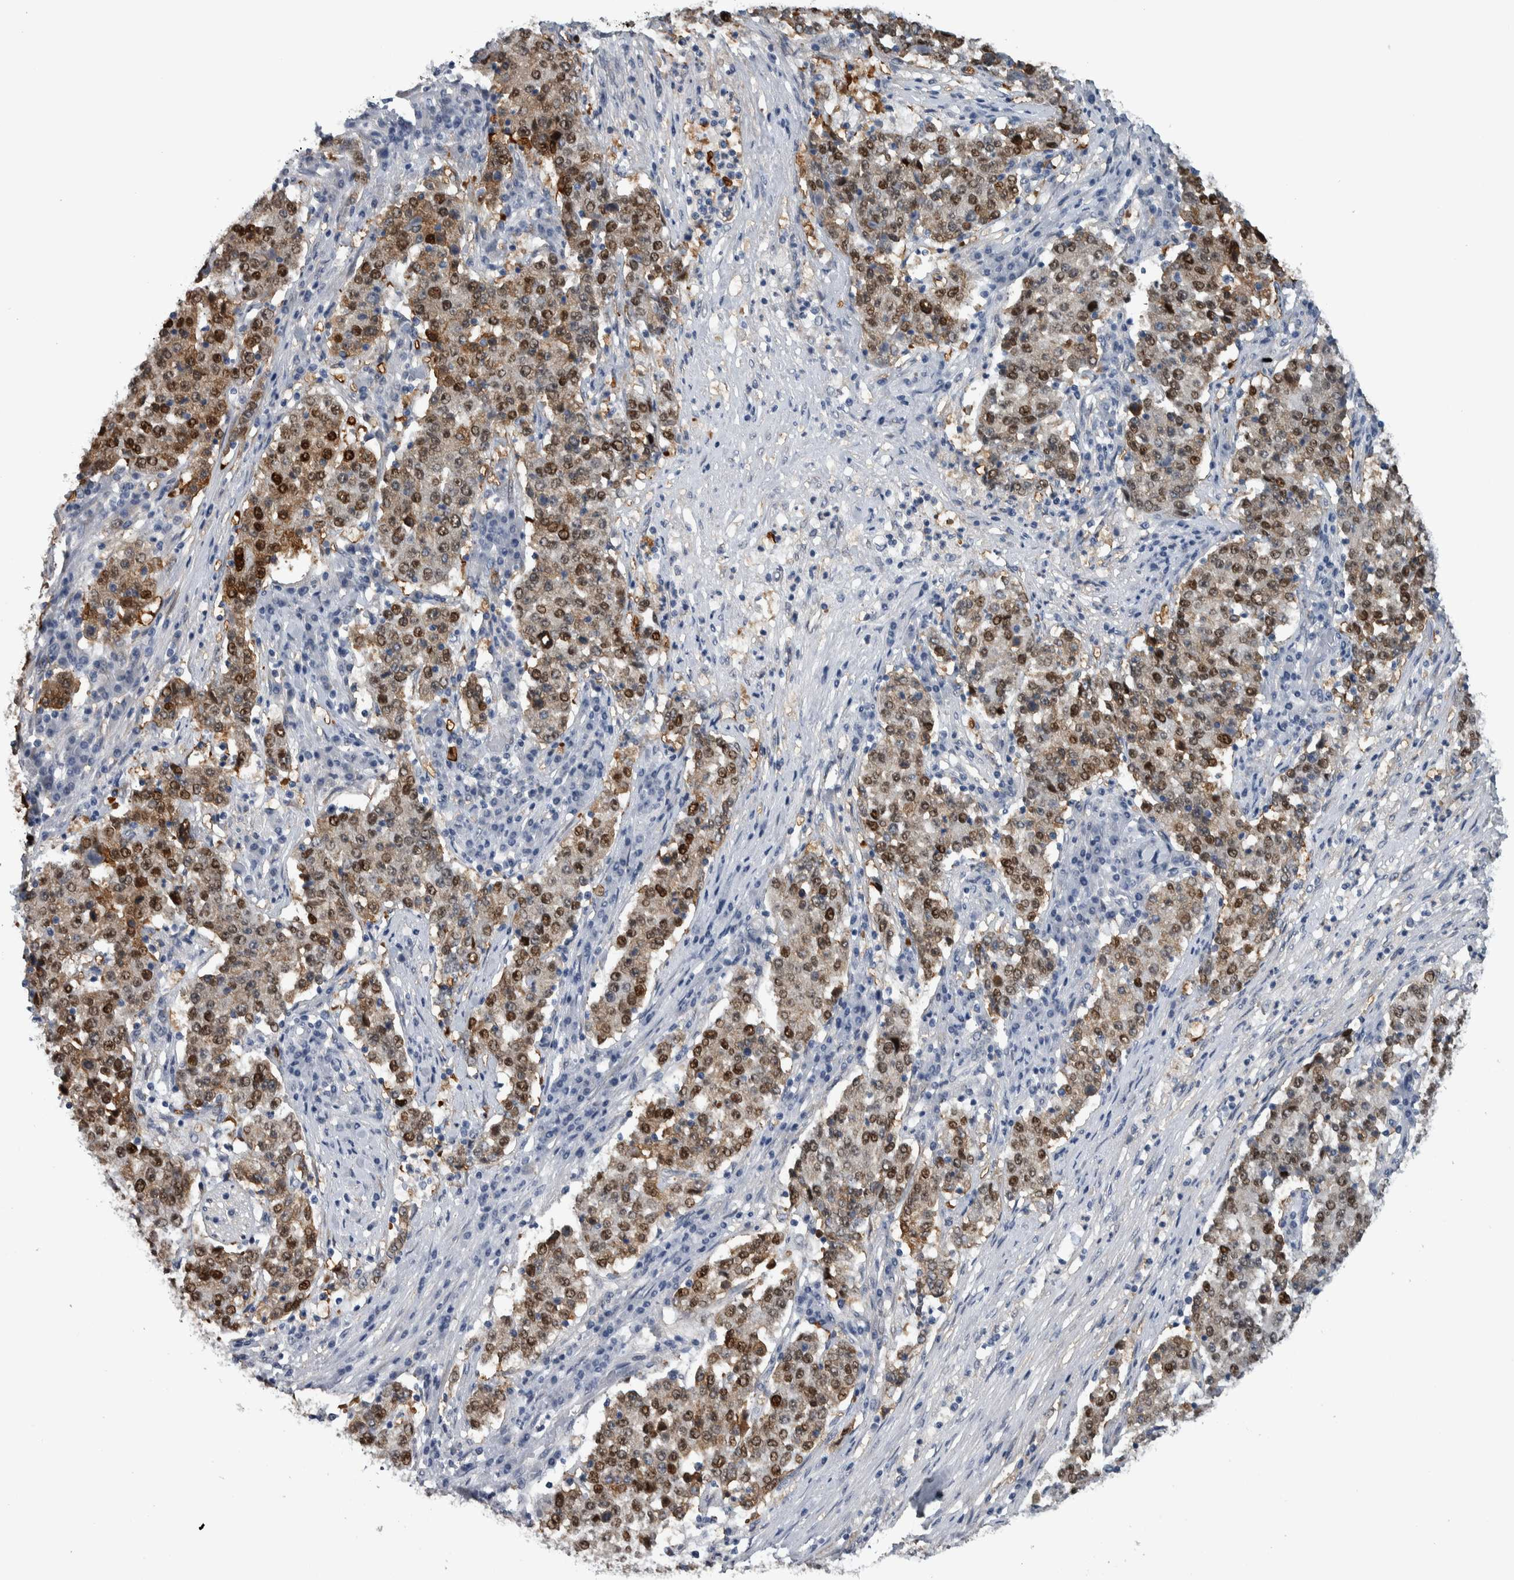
{"staining": {"intensity": "moderate", "quantity": ">75%", "location": "cytoplasmic/membranous,nuclear"}, "tissue": "stomach cancer", "cell_type": "Tumor cells", "image_type": "cancer", "snomed": [{"axis": "morphology", "description": "Adenocarcinoma, NOS"}, {"axis": "topography", "description": "Stomach"}], "caption": "This is an image of immunohistochemistry (IHC) staining of stomach cancer (adenocarcinoma), which shows moderate staining in the cytoplasmic/membranous and nuclear of tumor cells.", "gene": "COL14A1", "patient": {"sex": "male", "age": 59}}